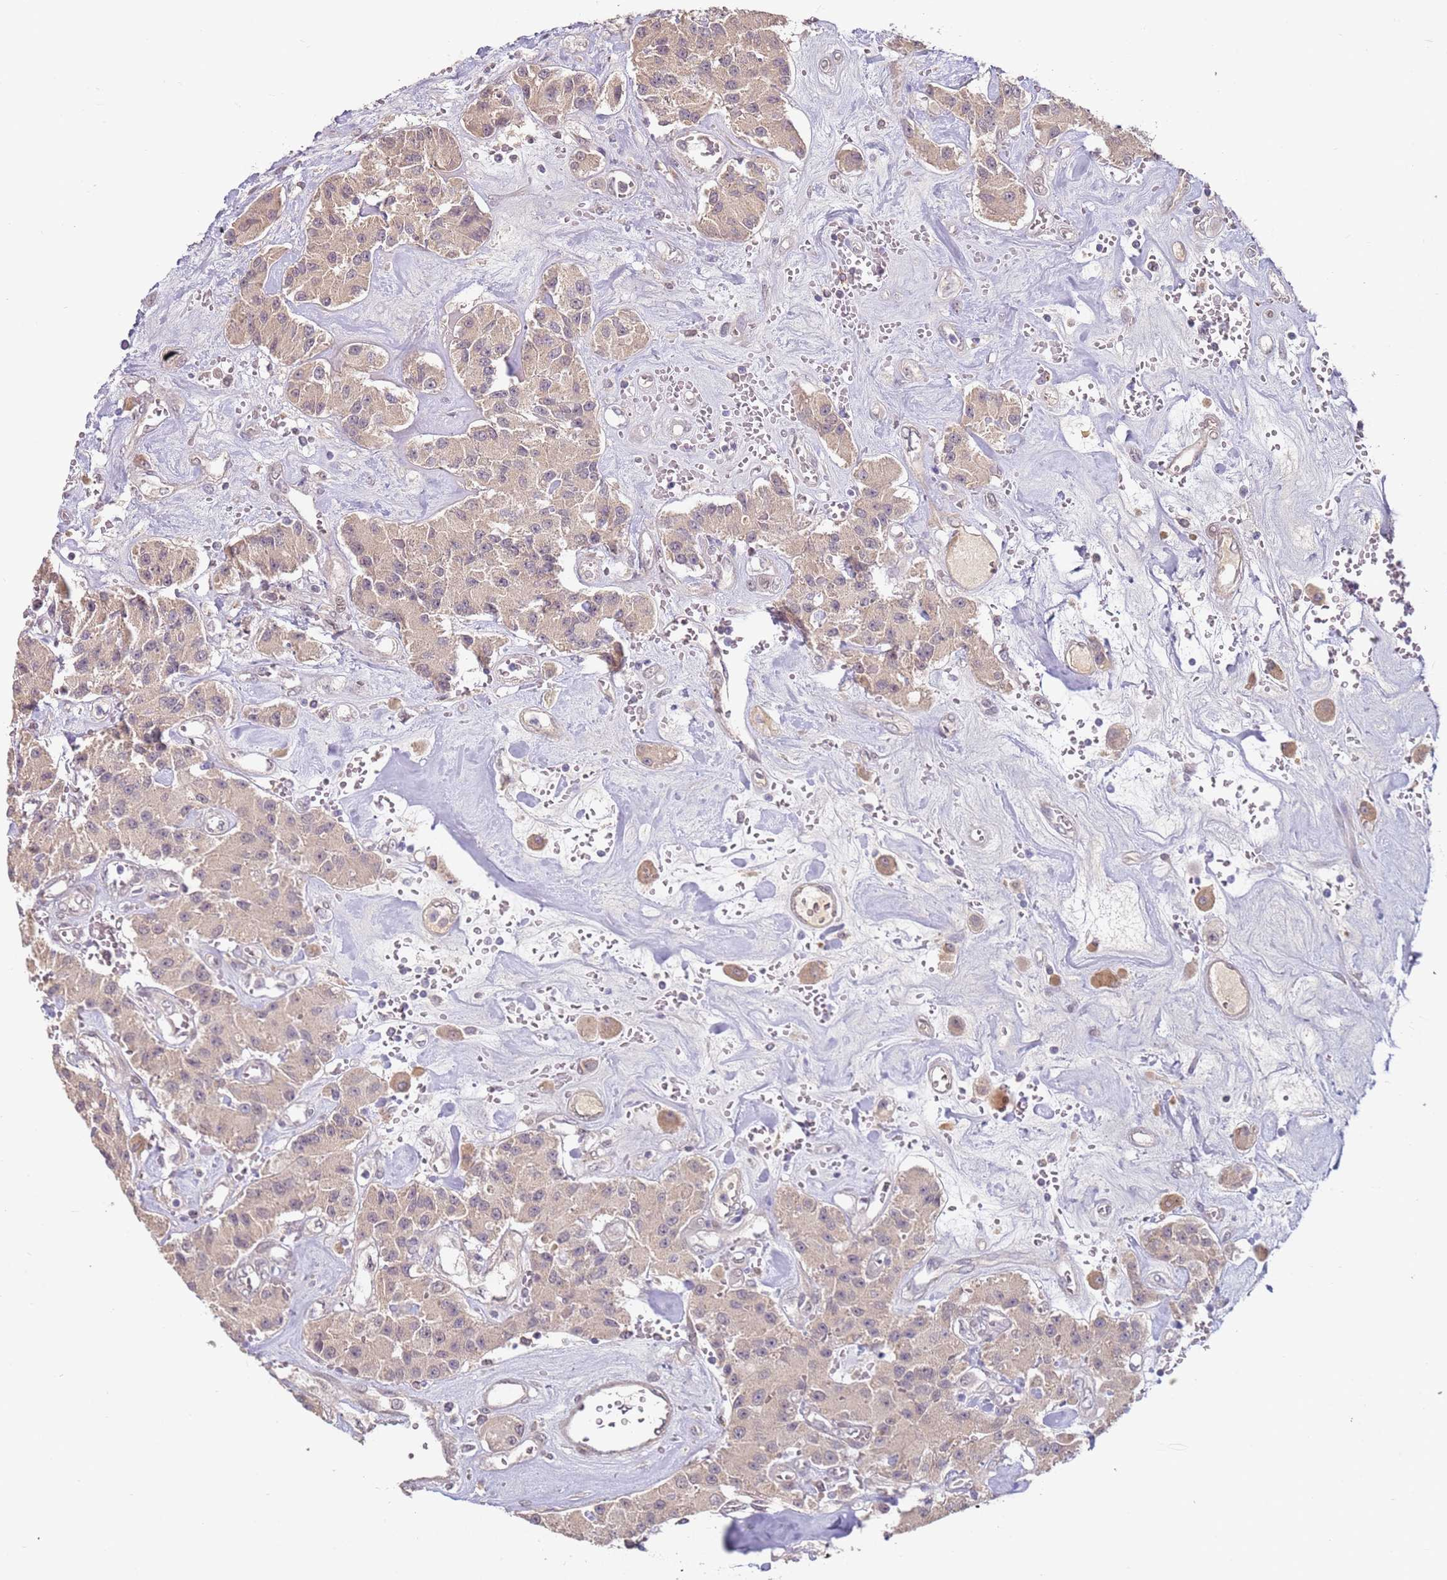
{"staining": {"intensity": "weak", "quantity": ">75%", "location": "cytoplasmic/membranous"}, "tissue": "carcinoid", "cell_type": "Tumor cells", "image_type": "cancer", "snomed": [{"axis": "morphology", "description": "Carcinoid, malignant, NOS"}, {"axis": "topography", "description": "Pancreas"}], "caption": "Human carcinoid stained for a protein (brown) shows weak cytoplasmic/membranous positive expression in approximately >75% of tumor cells.", "gene": "WDR93", "patient": {"sex": "male", "age": 41}}